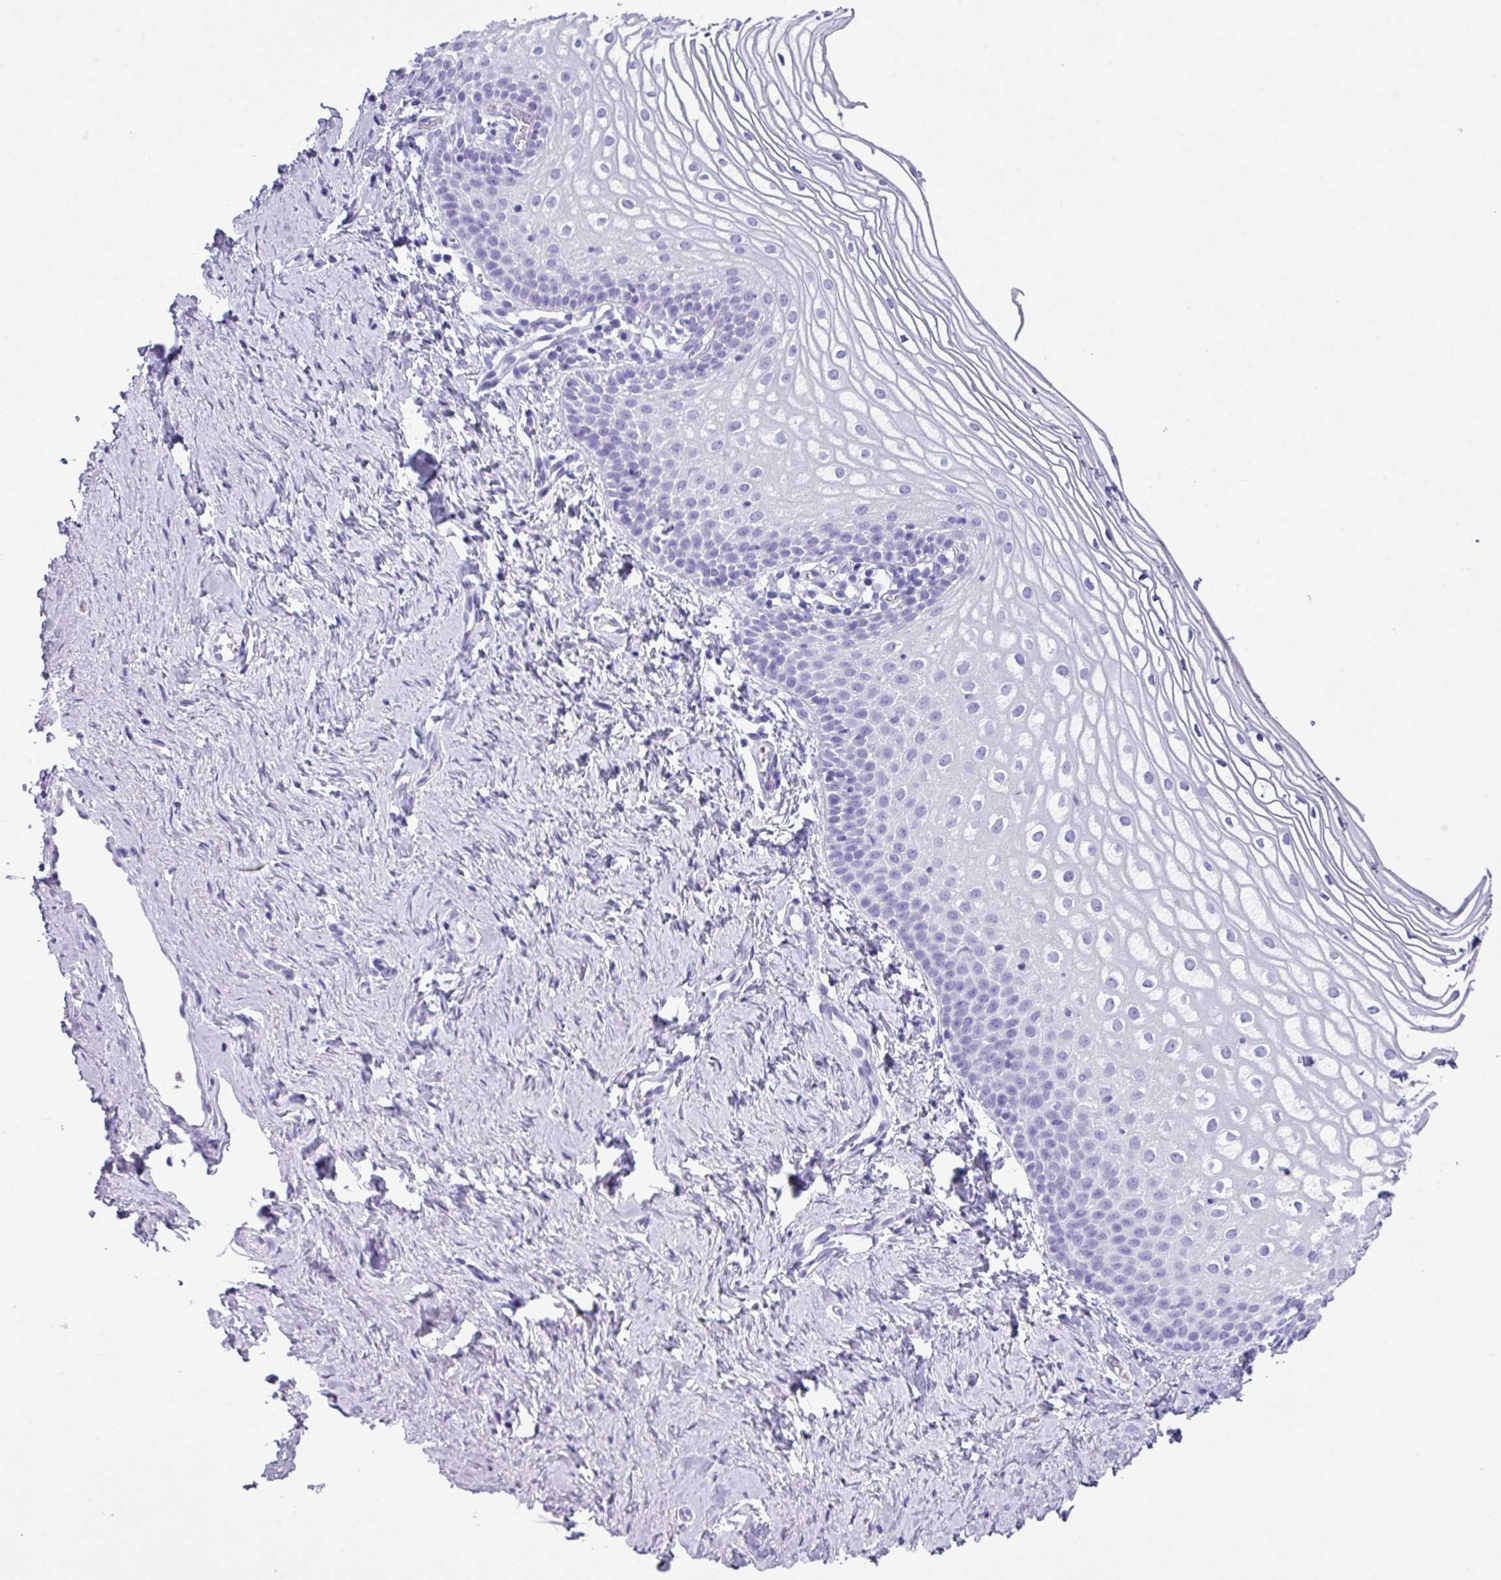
{"staining": {"intensity": "negative", "quantity": "none", "location": "none"}, "tissue": "vagina", "cell_type": "Squamous epithelial cells", "image_type": "normal", "snomed": [{"axis": "morphology", "description": "Normal tissue, NOS"}, {"axis": "topography", "description": "Vagina"}], "caption": "Image shows no protein expression in squamous epithelial cells of benign vagina. (DAB (3,3'-diaminobenzidine) IHC visualized using brightfield microscopy, high magnification).", "gene": "ZNF568", "patient": {"sex": "female", "age": 56}}